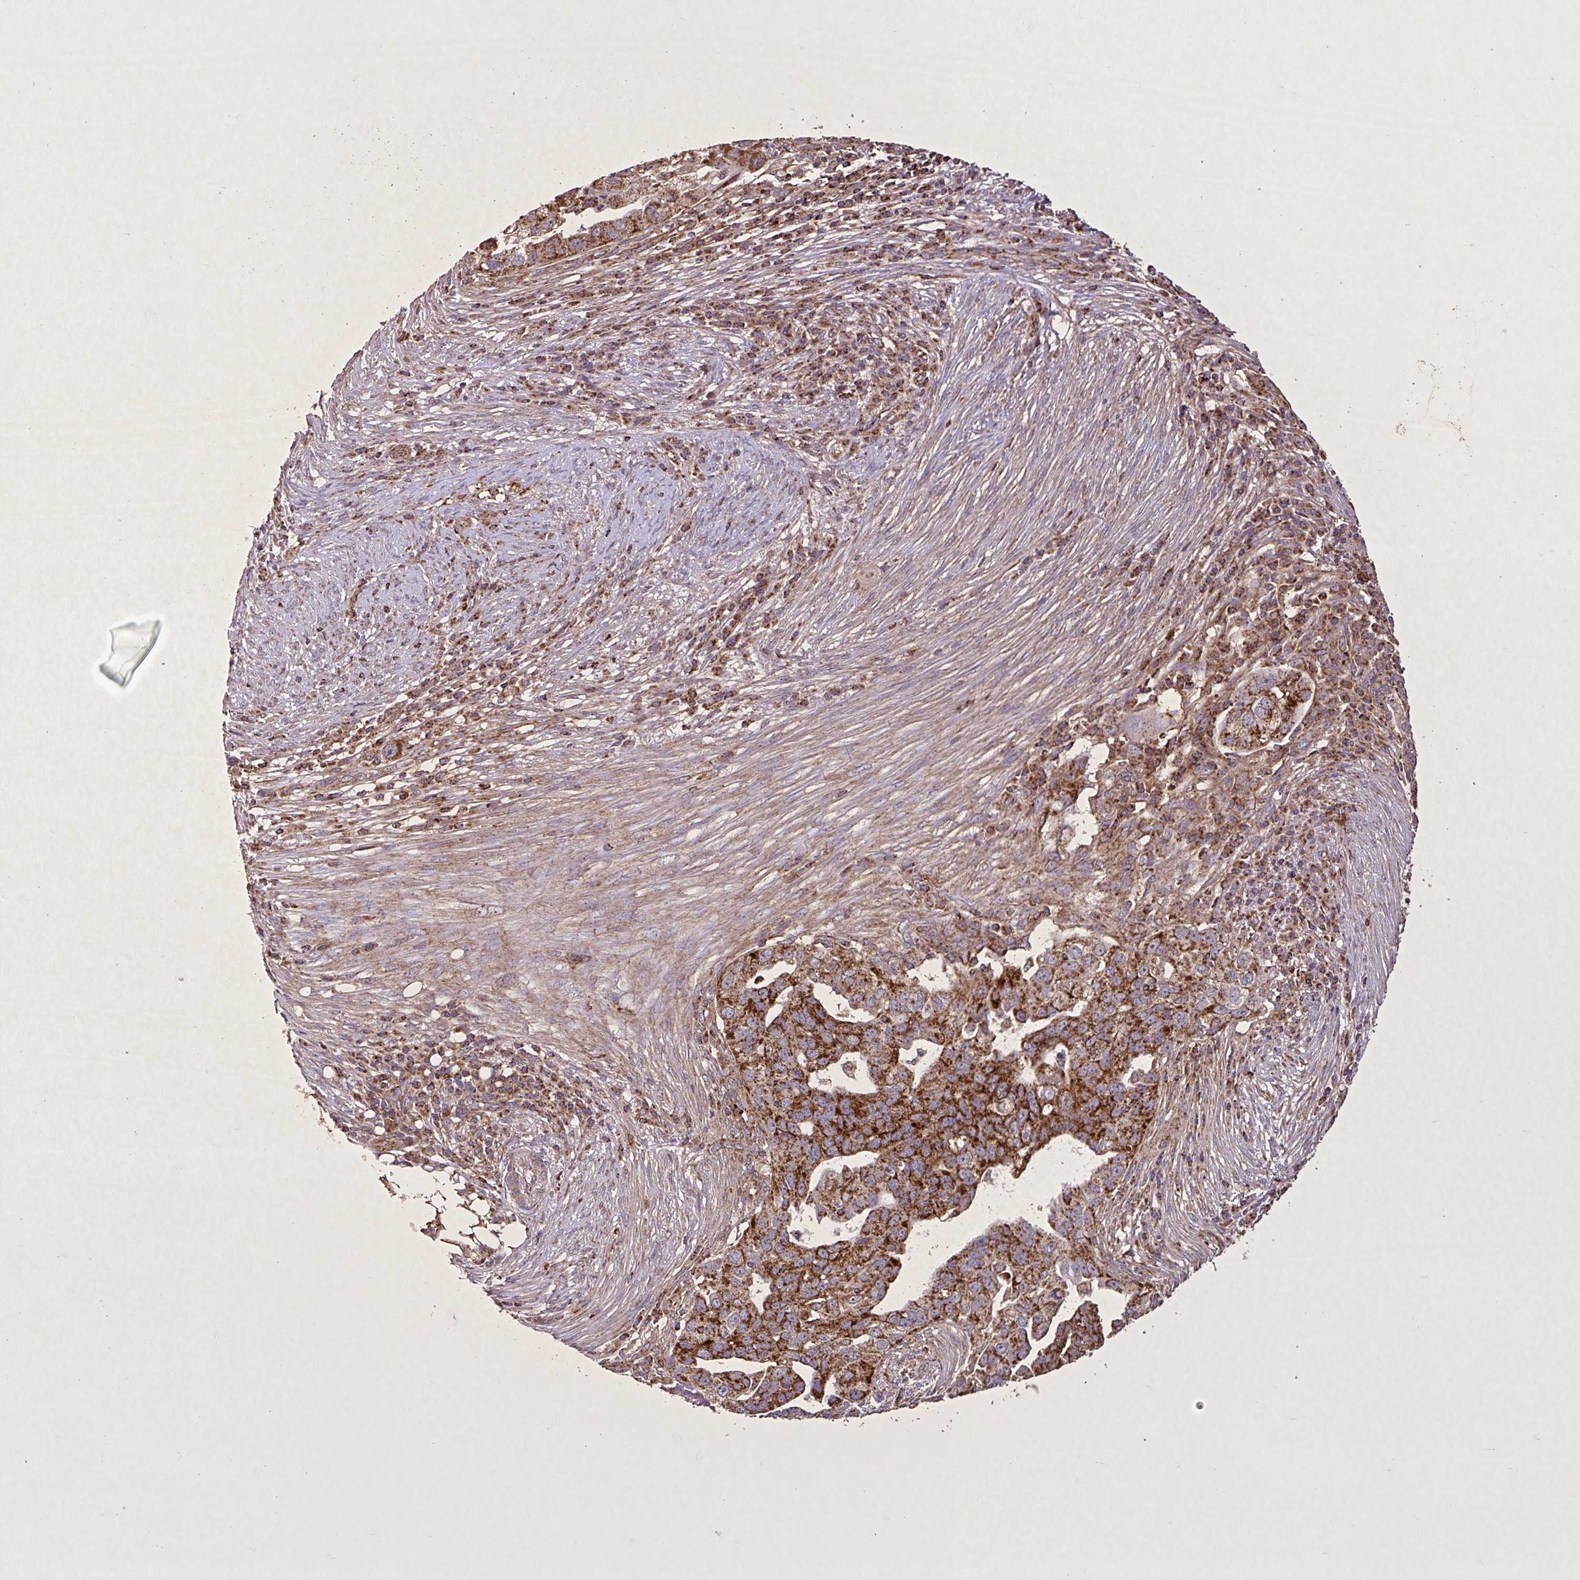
{"staining": {"intensity": "strong", "quantity": ">75%", "location": "cytoplasmic/membranous"}, "tissue": "ovarian cancer", "cell_type": "Tumor cells", "image_type": "cancer", "snomed": [{"axis": "morphology", "description": "Carcinoma, endometroid"}, {"axis": "morphology", "description": "Cystadenocarcinoma, serous, NOS"}, {"axis": "topography", "description": "Ovary"}], "caption": "IHC image of human endometroid carcinoma (ovarian) stained for a protein (brown), which demonstrates high levels of strong cytoplasmic/membranous expression in about >75% of tumor cells.", "gene": "AGK", "patient": {"sex": "female", "age": 45}}